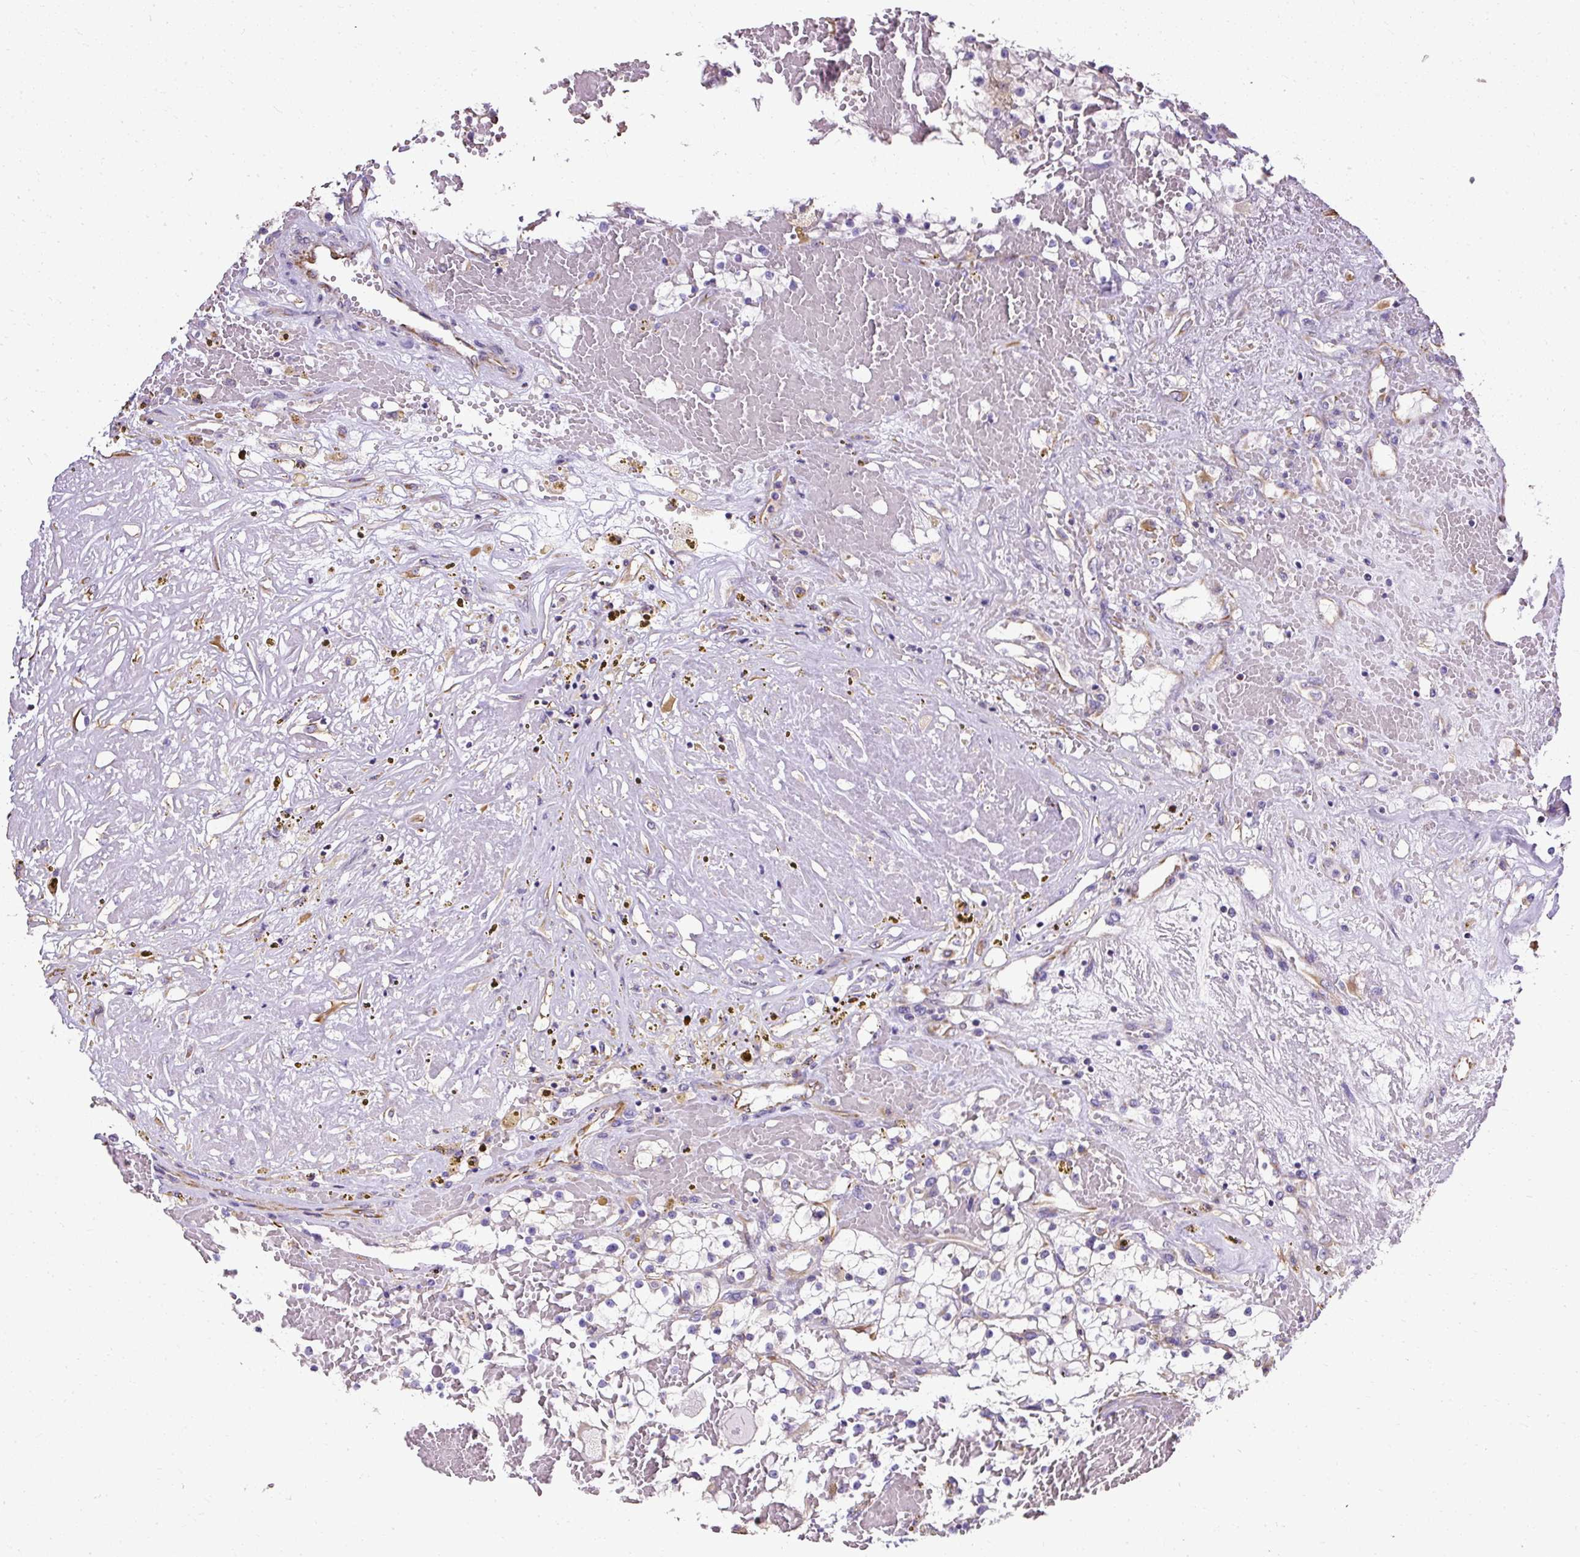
{"staining": {"intensity": "negative", "quantity": "none", "location": "none"}, "tissue": "renal cancer", "cell_type": "Tumor cells", "image_type": "cancer", "snomed": [{"axis": "morphology", "description": "Normal tissue, NOS"}, {"axis": "morphology", "description": "Adenocarcinoma, NOS"}, {"axis": "topography", "description": "Kidney"}], "caption": "DAB immunohistochemical staining of human renal cancer shows no significant expression in tumor cells. (DAB (3,3'-diaminobenzidine) immunohistochemistry (IHC) visualized using brightfield microscopy, high magnification).", "gene": "PLS1", "patient": {"sex": "male", "age": 68}}